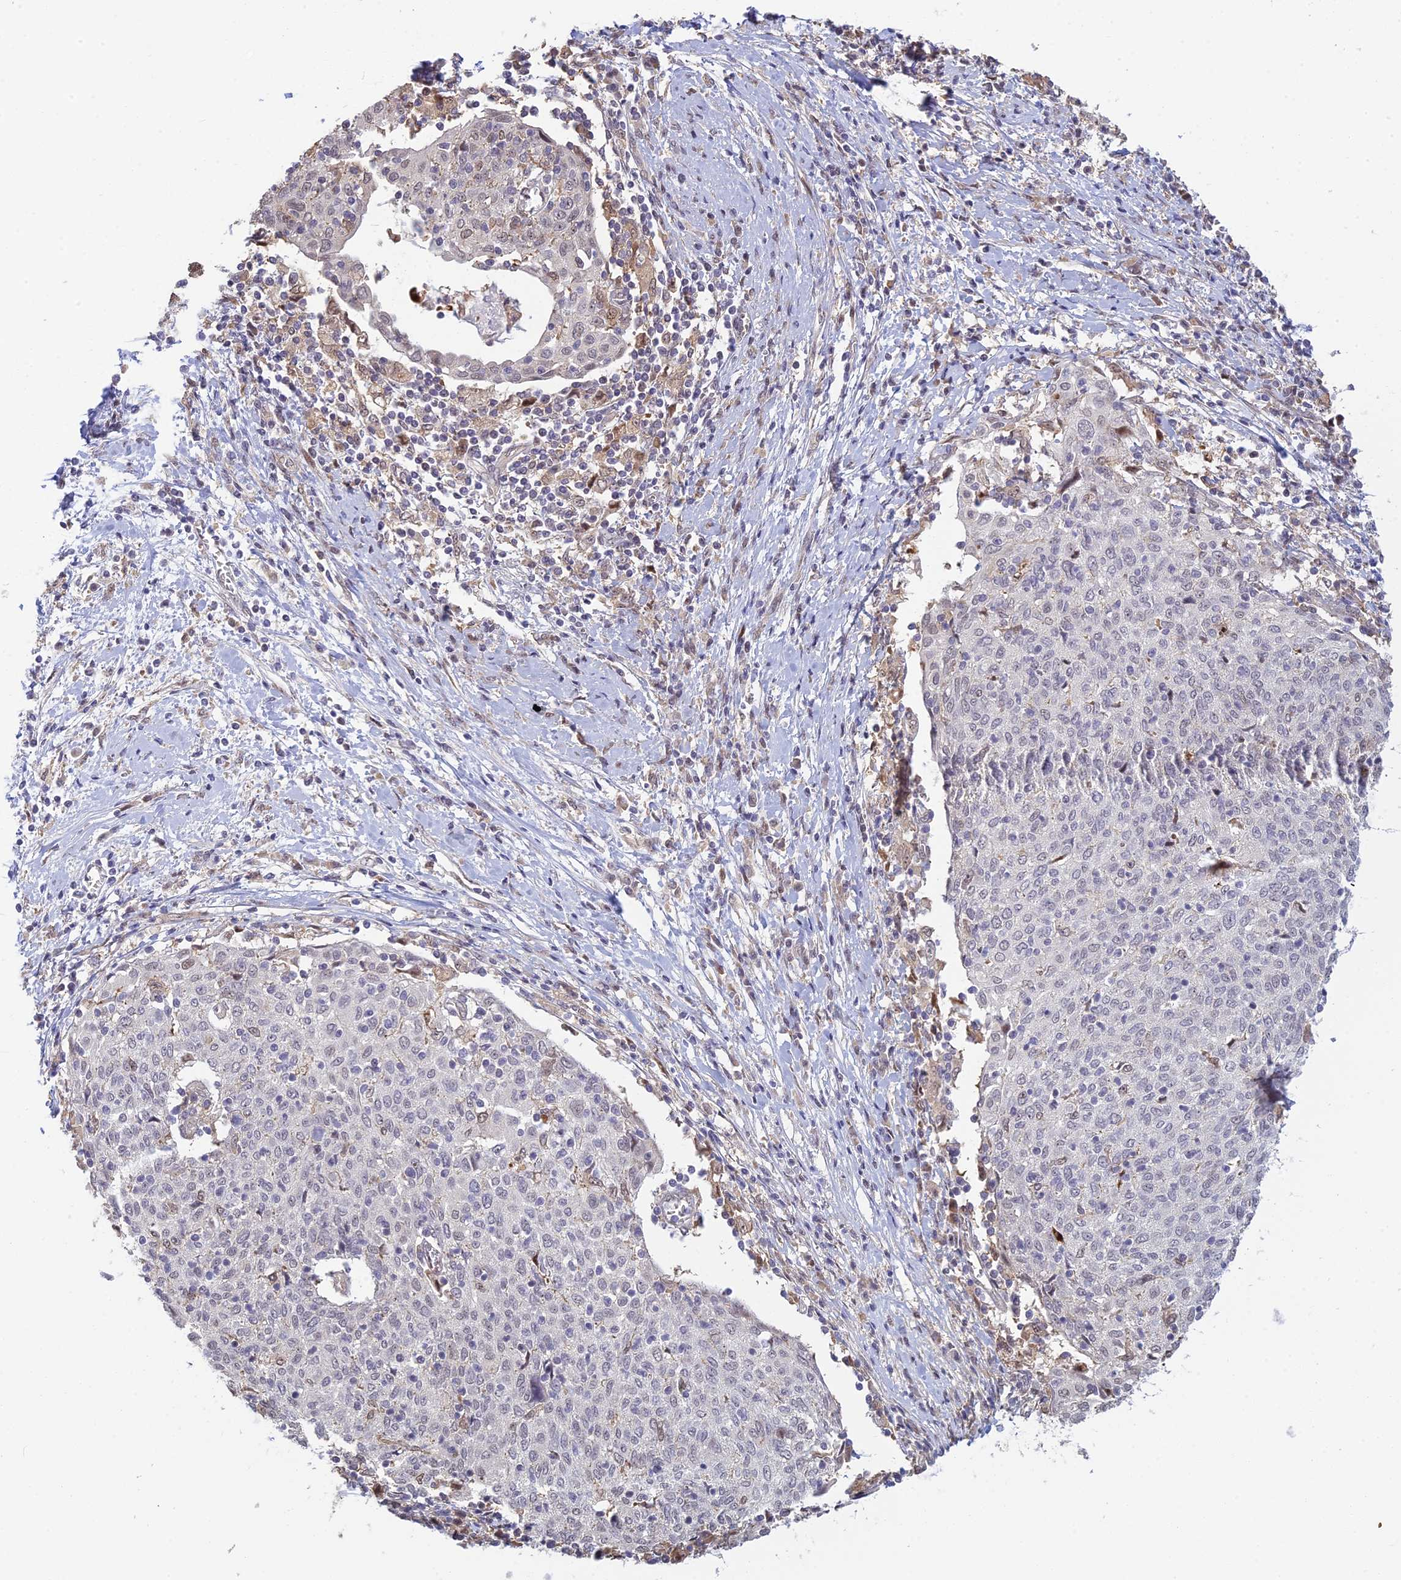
{"staining": {"intensity": "weak", "quantity": "<25%", "location": "nuclear"}, "tissue": "cervical cancer", "cell_type": "Tumor cells", "image_type": "cancer", "snomed": [{"axis": "morphology", "description": "Squamous cell carcinoma, NOS"}, {"axis": "topography", "description": "Cervix"}], "caption": "Image shows no significant protein staining in tumor cells of cervical cancer. (DAB (3,3'-diaminobenzidine) immunohistochemistry, high magnification).", "gene": "UFSP2", "patient": {"sex": "female", "age": 52}}